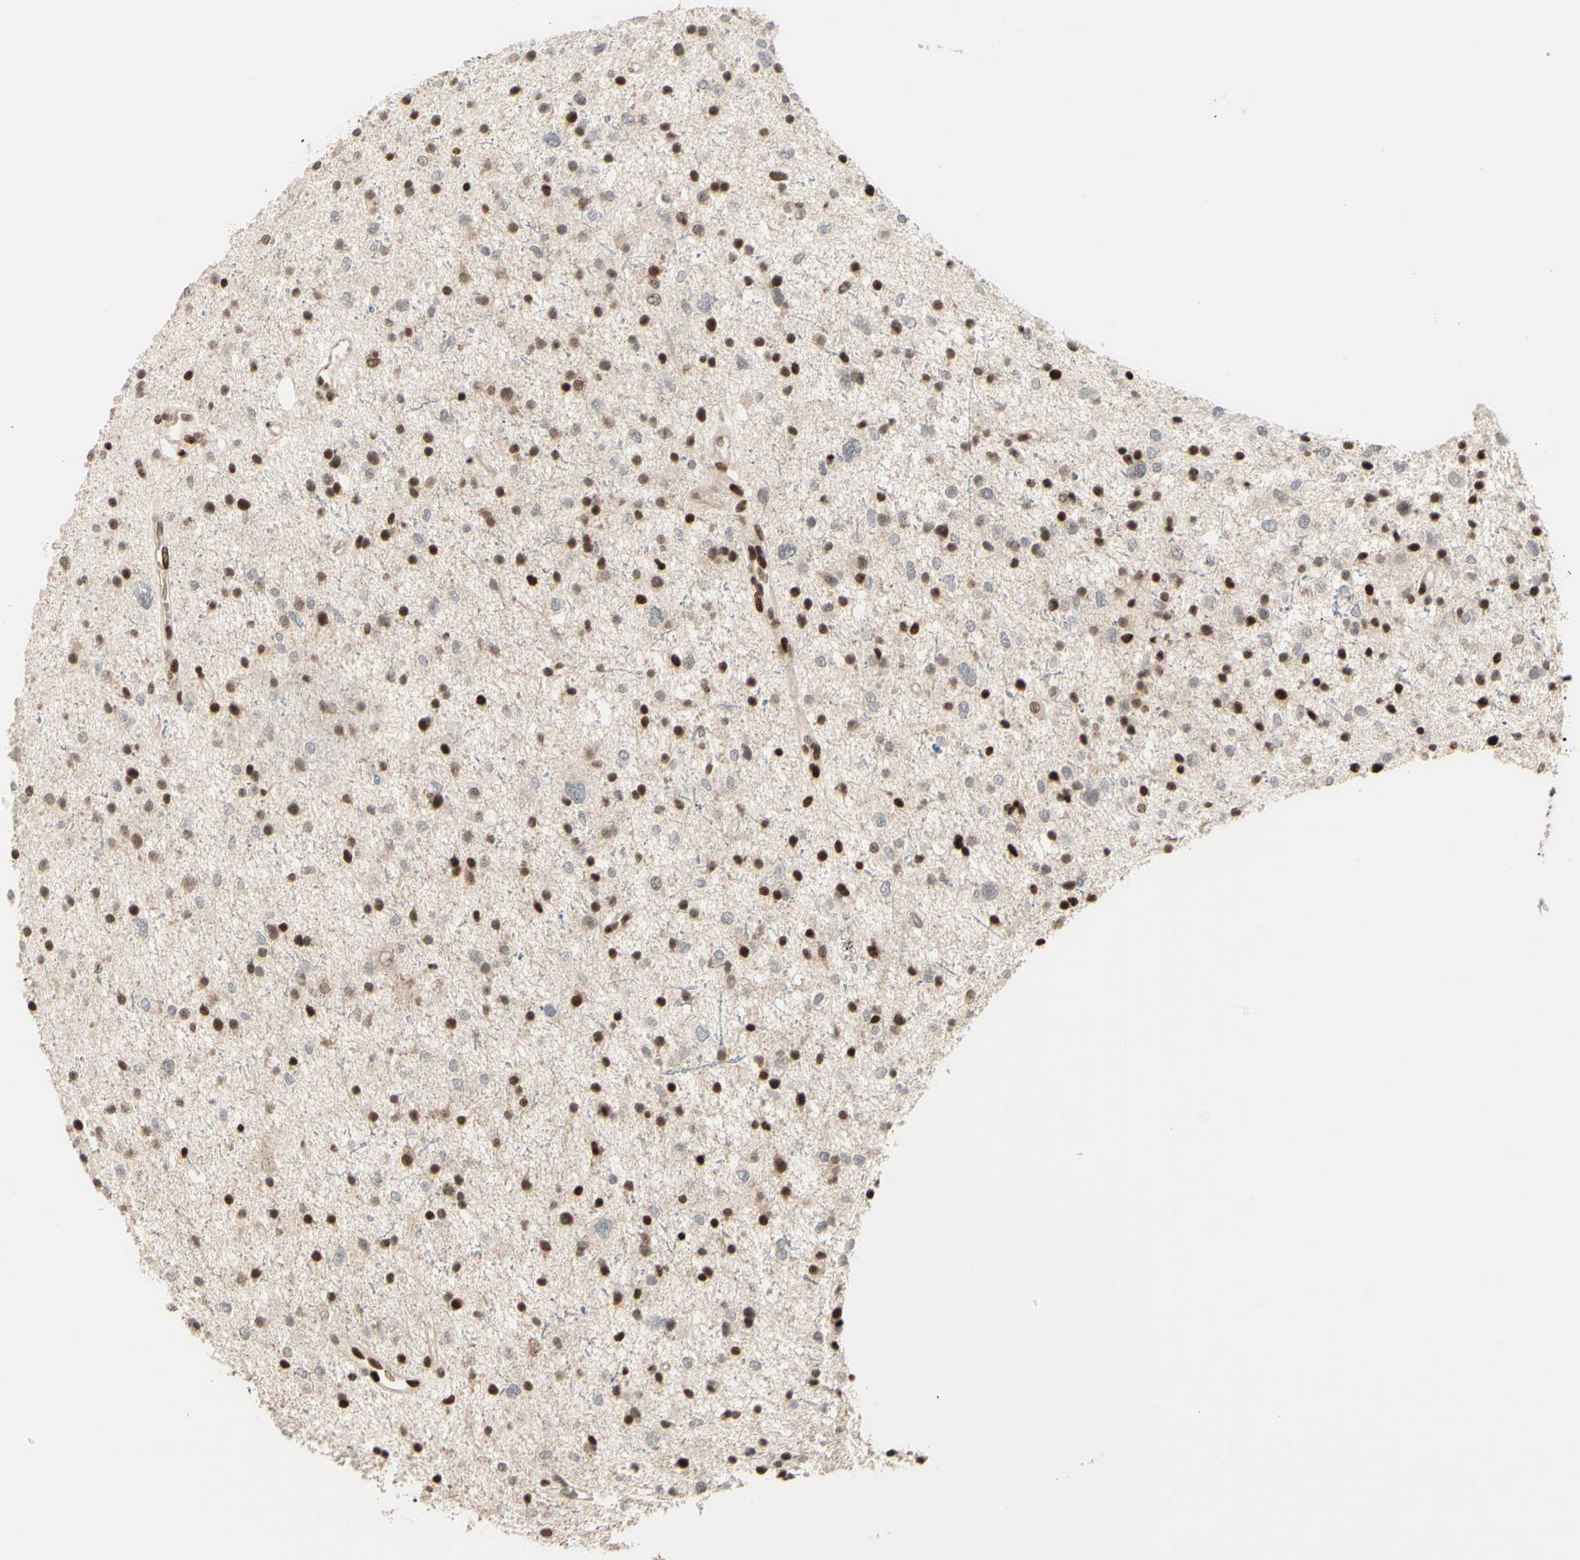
{"staining": {"intensity": "strong", "quantity": "25%-75%", "location": "nuclear"}, "tissue": "glioma", "cell_type": "Tumor cells", "image_type": "cancer", "snomed": [{"axis": "morphology", "description": "Glioma, malignant, Low grade"}, {"axis": "topography", "description": "Brain"}], "caption": "Strong nuclear expression for a protein is appreciated in approximately 25%-75% of tumor cells of malignant glioma (low-grade) using immunohistochemistry.", "gene": "CDKL5", "patient": {"sex": "female", "age": 37}}